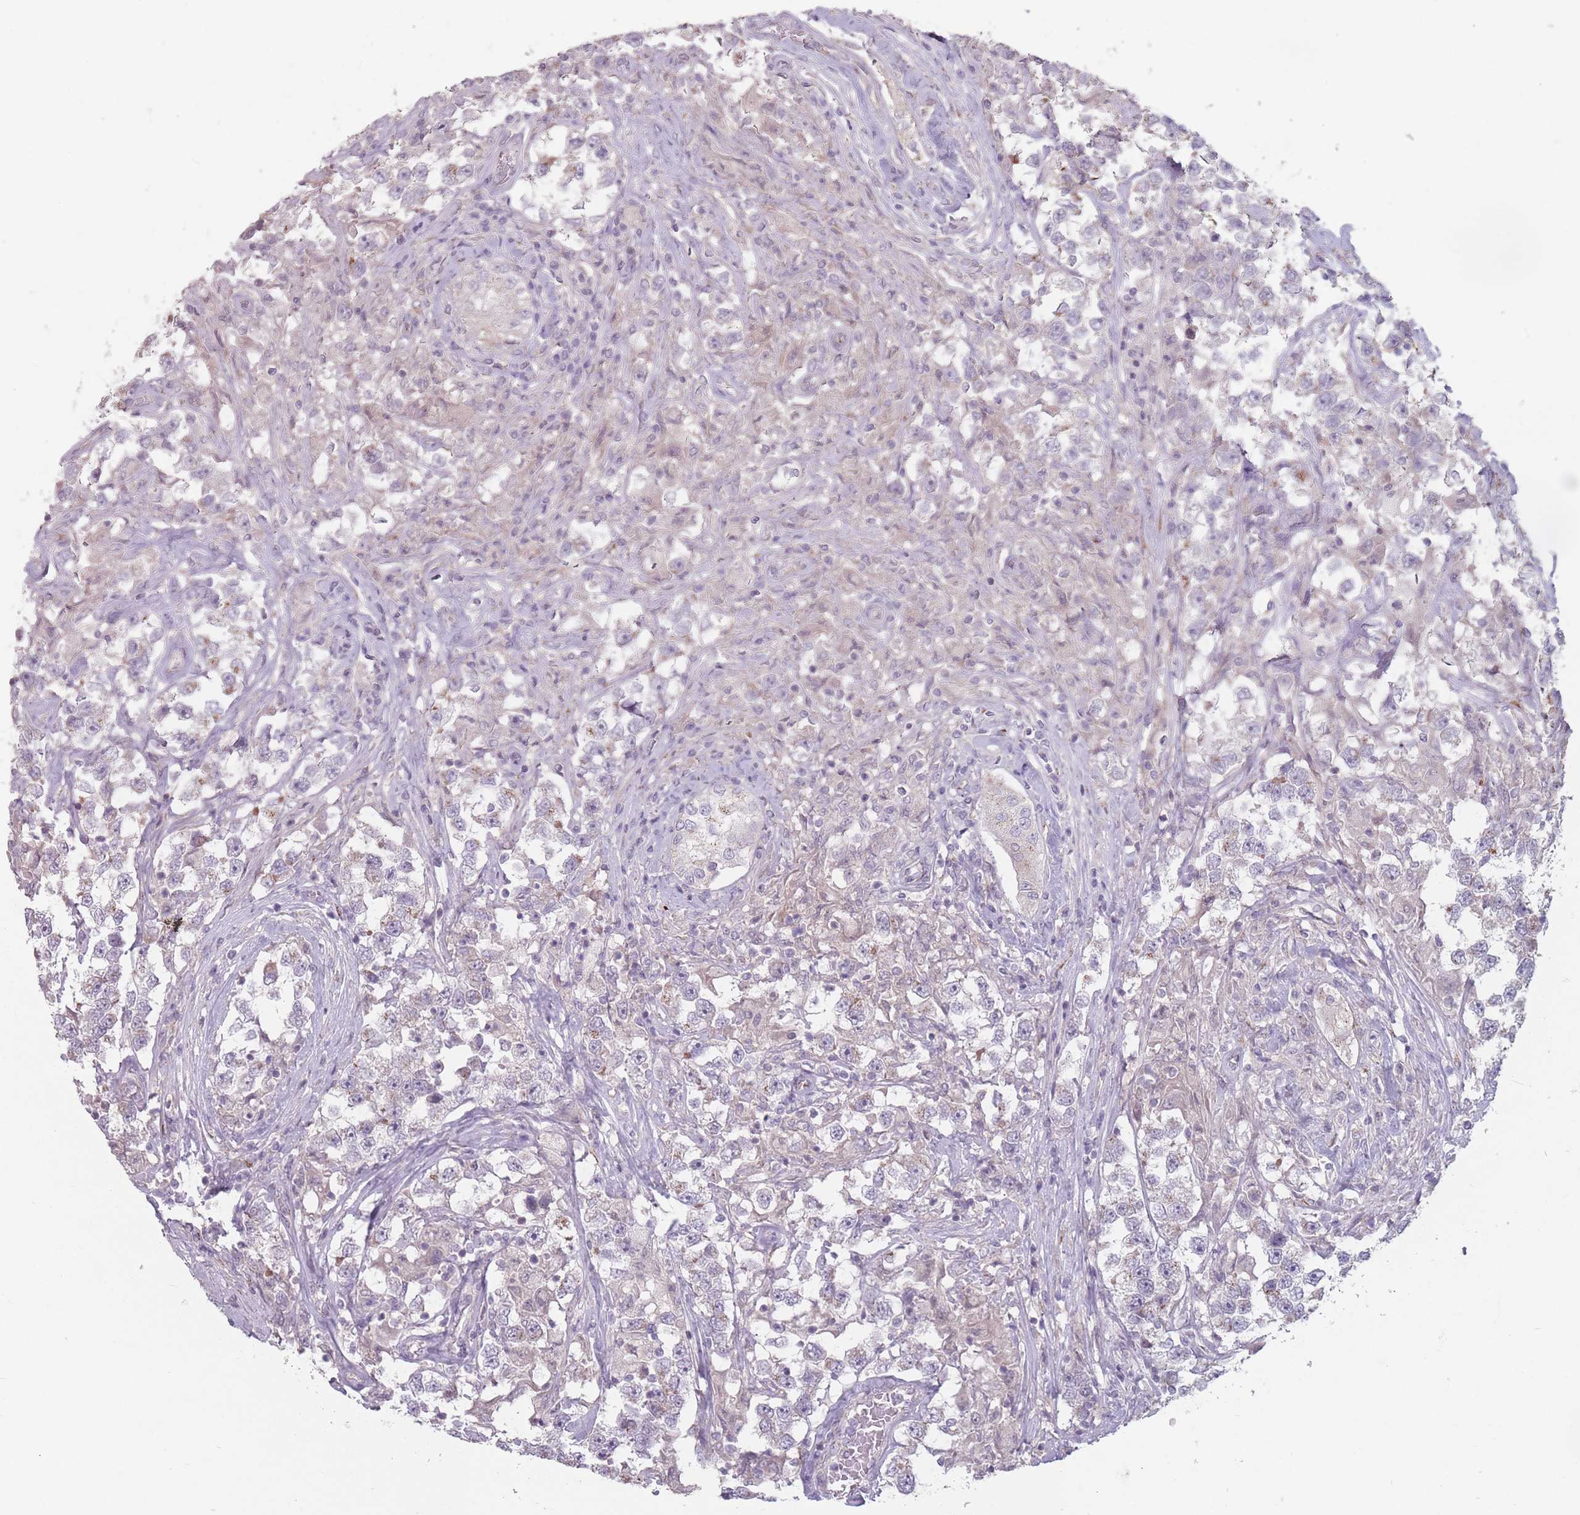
{"staining": {"intensity": "moderate", "quantity": "<25%", "location": "cytoplasmic/membranous"}, "tissue": "testis cancer", "cell_type": "Tumor cells", "image_type": "cancer", "snomed": [{"axis": "morphology", "description": "Seminoma, NOS"}, {"axis": "topography", "description": "Testis"}], "caption": "A histopathology image of testis cancer (seminoma) stained for a protein reveals moderate cytoplasmic/membranous brown staining in tumor cells.", "gene": "AKAIN1", "patient": {"sex": "male", "age": 46}}